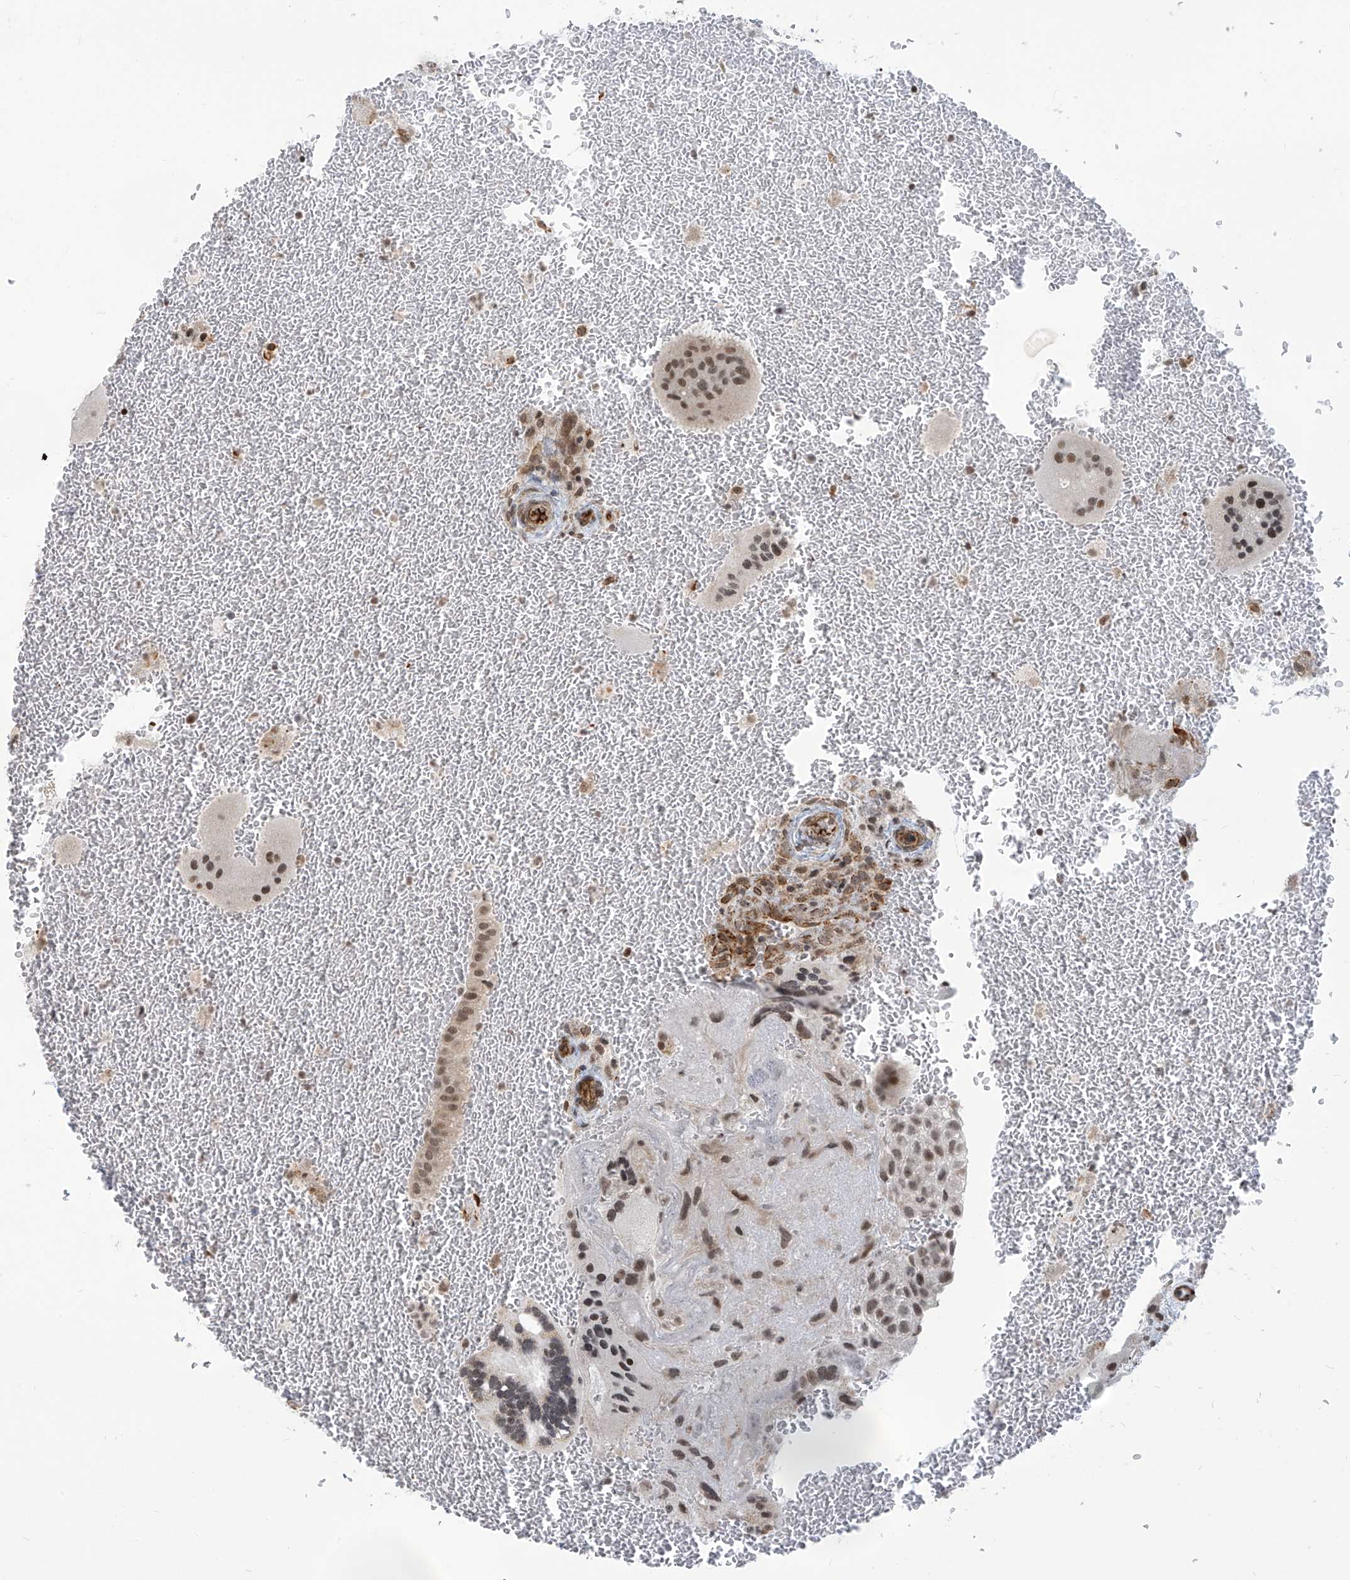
{"staining": {"intensity": "weak", "quantity": "25%-75%", "location": "nuclear"}, "tissue": "placenta", "cell_type": "Trophoblastic cells", "image_type": "normal", "snomed": [{"axis": "morphology", "description": "Normal tissue, NOS"}, {"axis": "topography", "description": "Placenta"}], "caption": "Protein analysis of unremarkable placenta reveals weak nuclear staining in about 25%-75% of trophoblastic cells. (brown staining indicates protein expression, while blue staining denotes nuclei).", "gene": "METAP1D", "patient": {"sex": "female", "age": 35}}